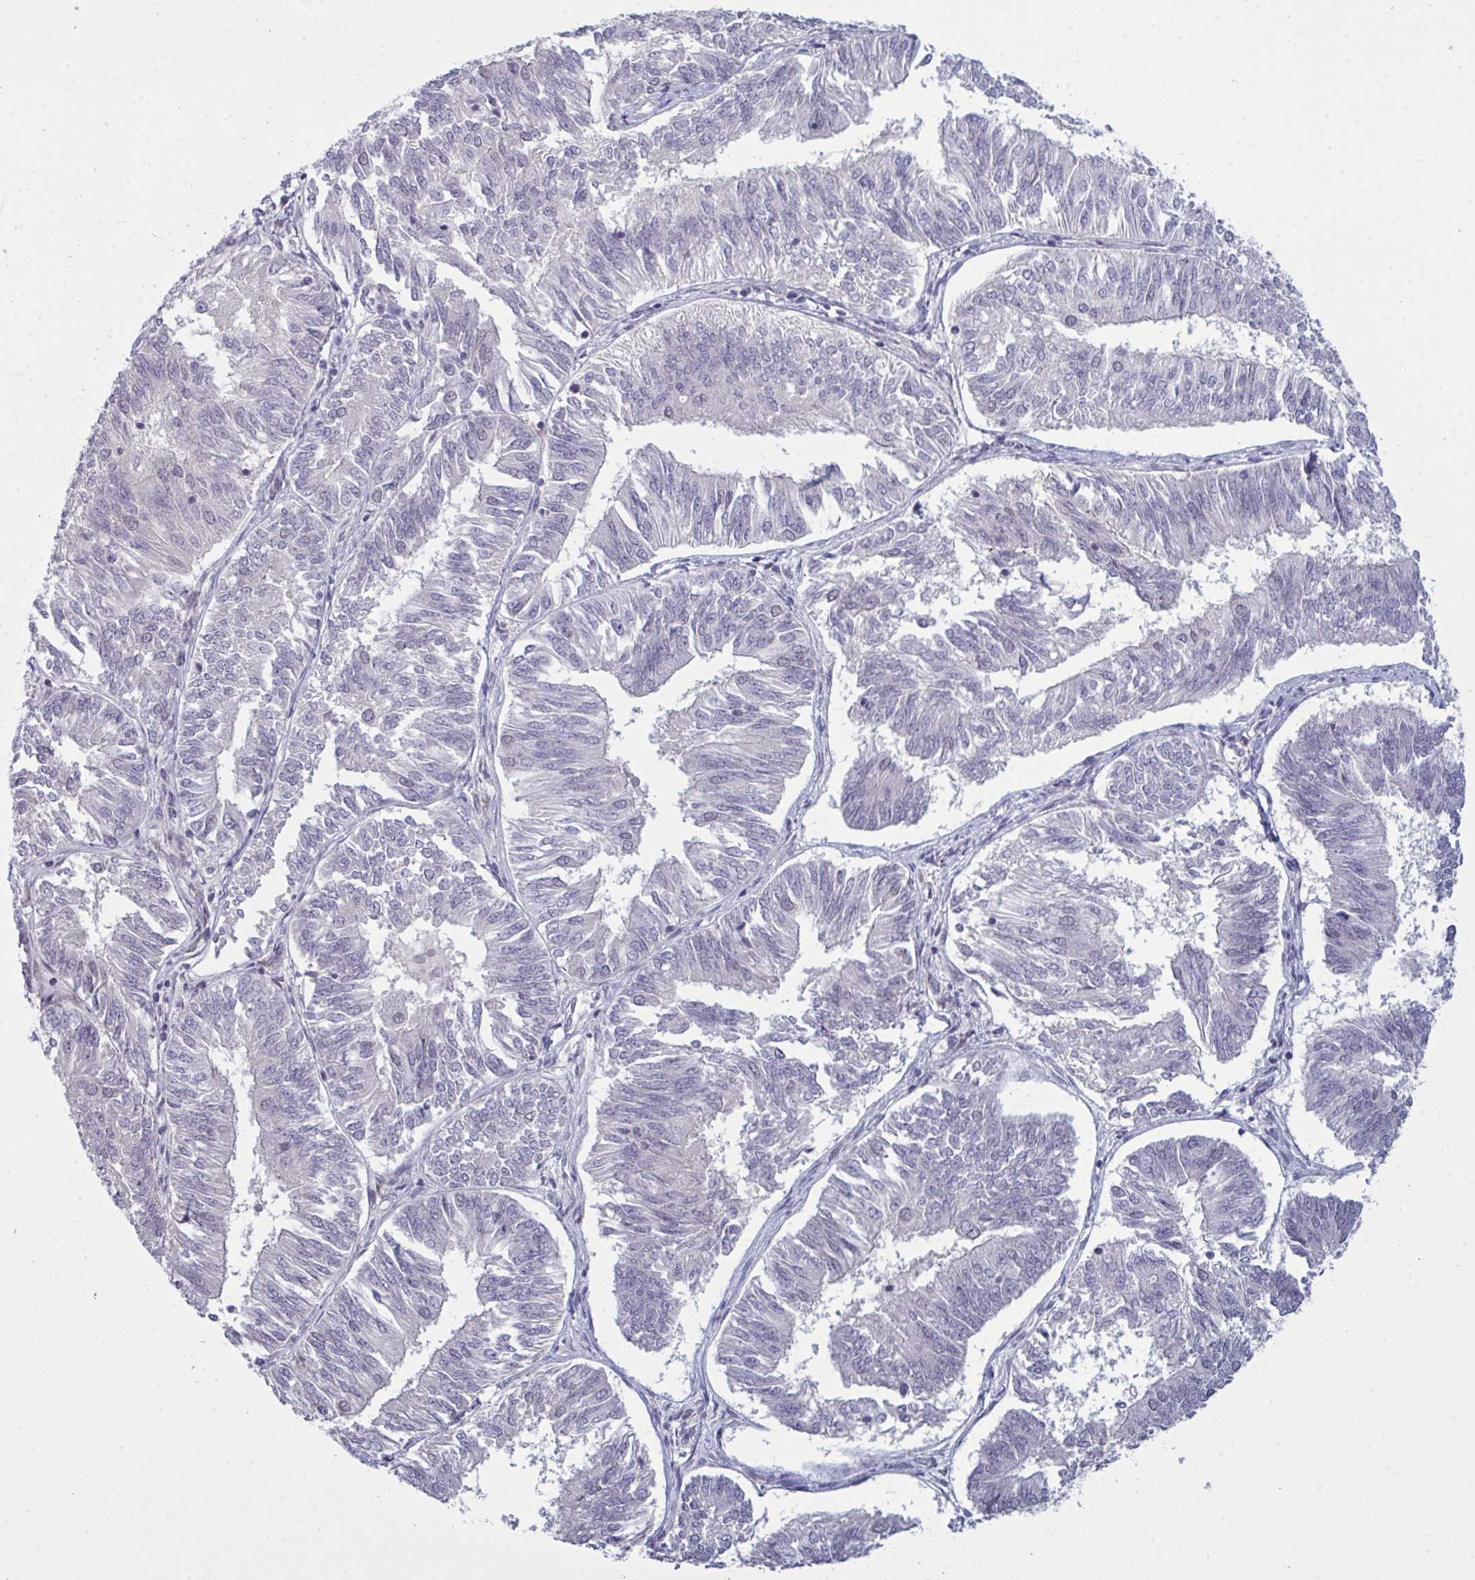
{"staining": {"intensity": "negative", "quantity": "none", "location": "none"}, "tissue": "endometrial cancer", "cell_type": "Tumor cells", "image_type": "cancer", "snomed": [{"axis": "morphology", "description": "Adenocarcinoma, NOS"}, {"axis": "topography", "description": "Endometrium"}], "caption": "Tumor cells are negative for brown protein staining in adenocarcinoma (endometrial). Brightfield microscopy of immunohistochemistry (IHC) stained with DAB (brown) and hematoxylin (blue), captured at high magnification.", "gene": "ZNF784", "patient": {"sex": "female", "age": 58}}